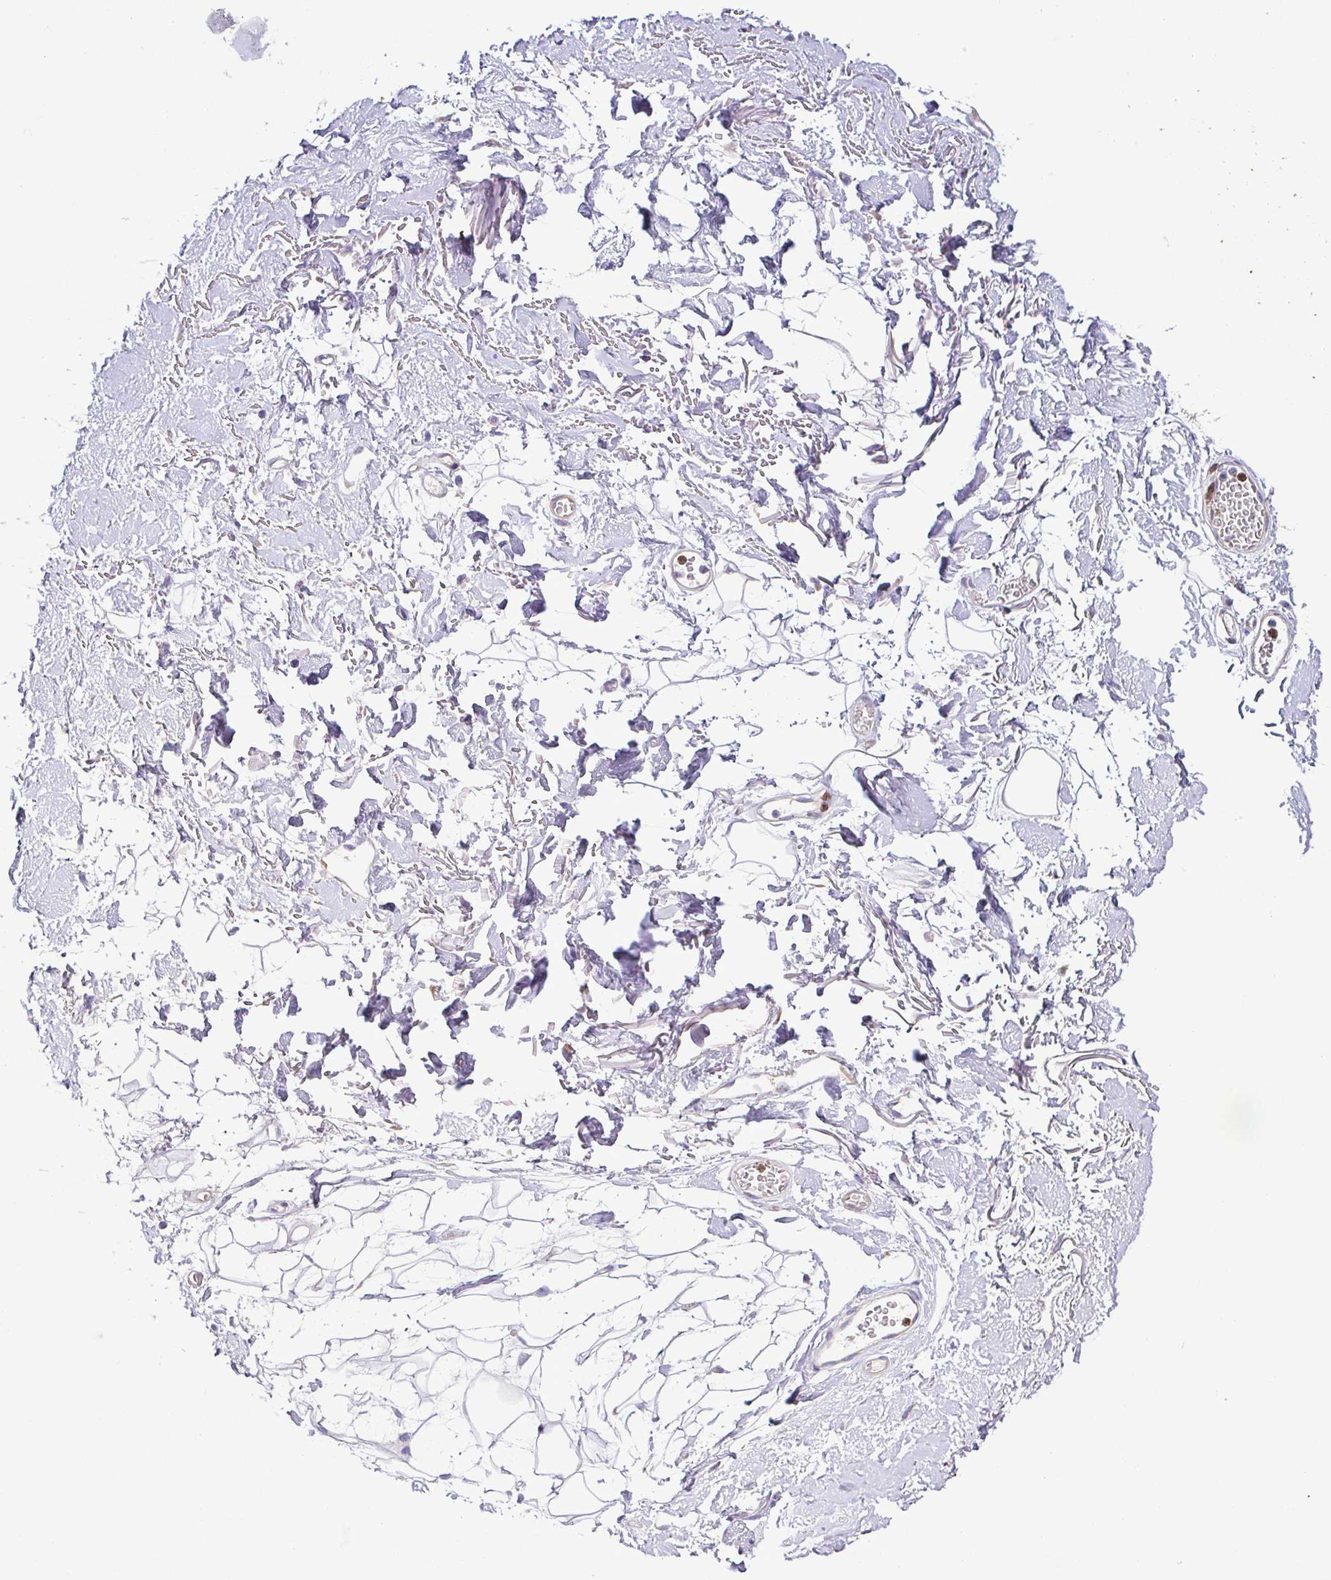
{"staining": {"intensity": "negative", "quantity": "none", "location": "none"}, "tissue": "adipose tissue", "cell_type": "Adipocytes", "image_type": "normal", "snomed": [{"axis": "morphology", "description": "Normal tissue, NOS"}, {"axis": "topography", "description": "Anal"}, {"axis": "topography", "description": "Peripheral nerve tissue"}], "caption": "DAB immunohistochemical staining of normal adipose tissue exhibits no significant positivity in adipocytes. The staining is performed using DAB brown chromogen with nuclei counter-stained in using hematoxylin.", "gene": "MYL10", "patient": {"sex": "male", "age": 78}}